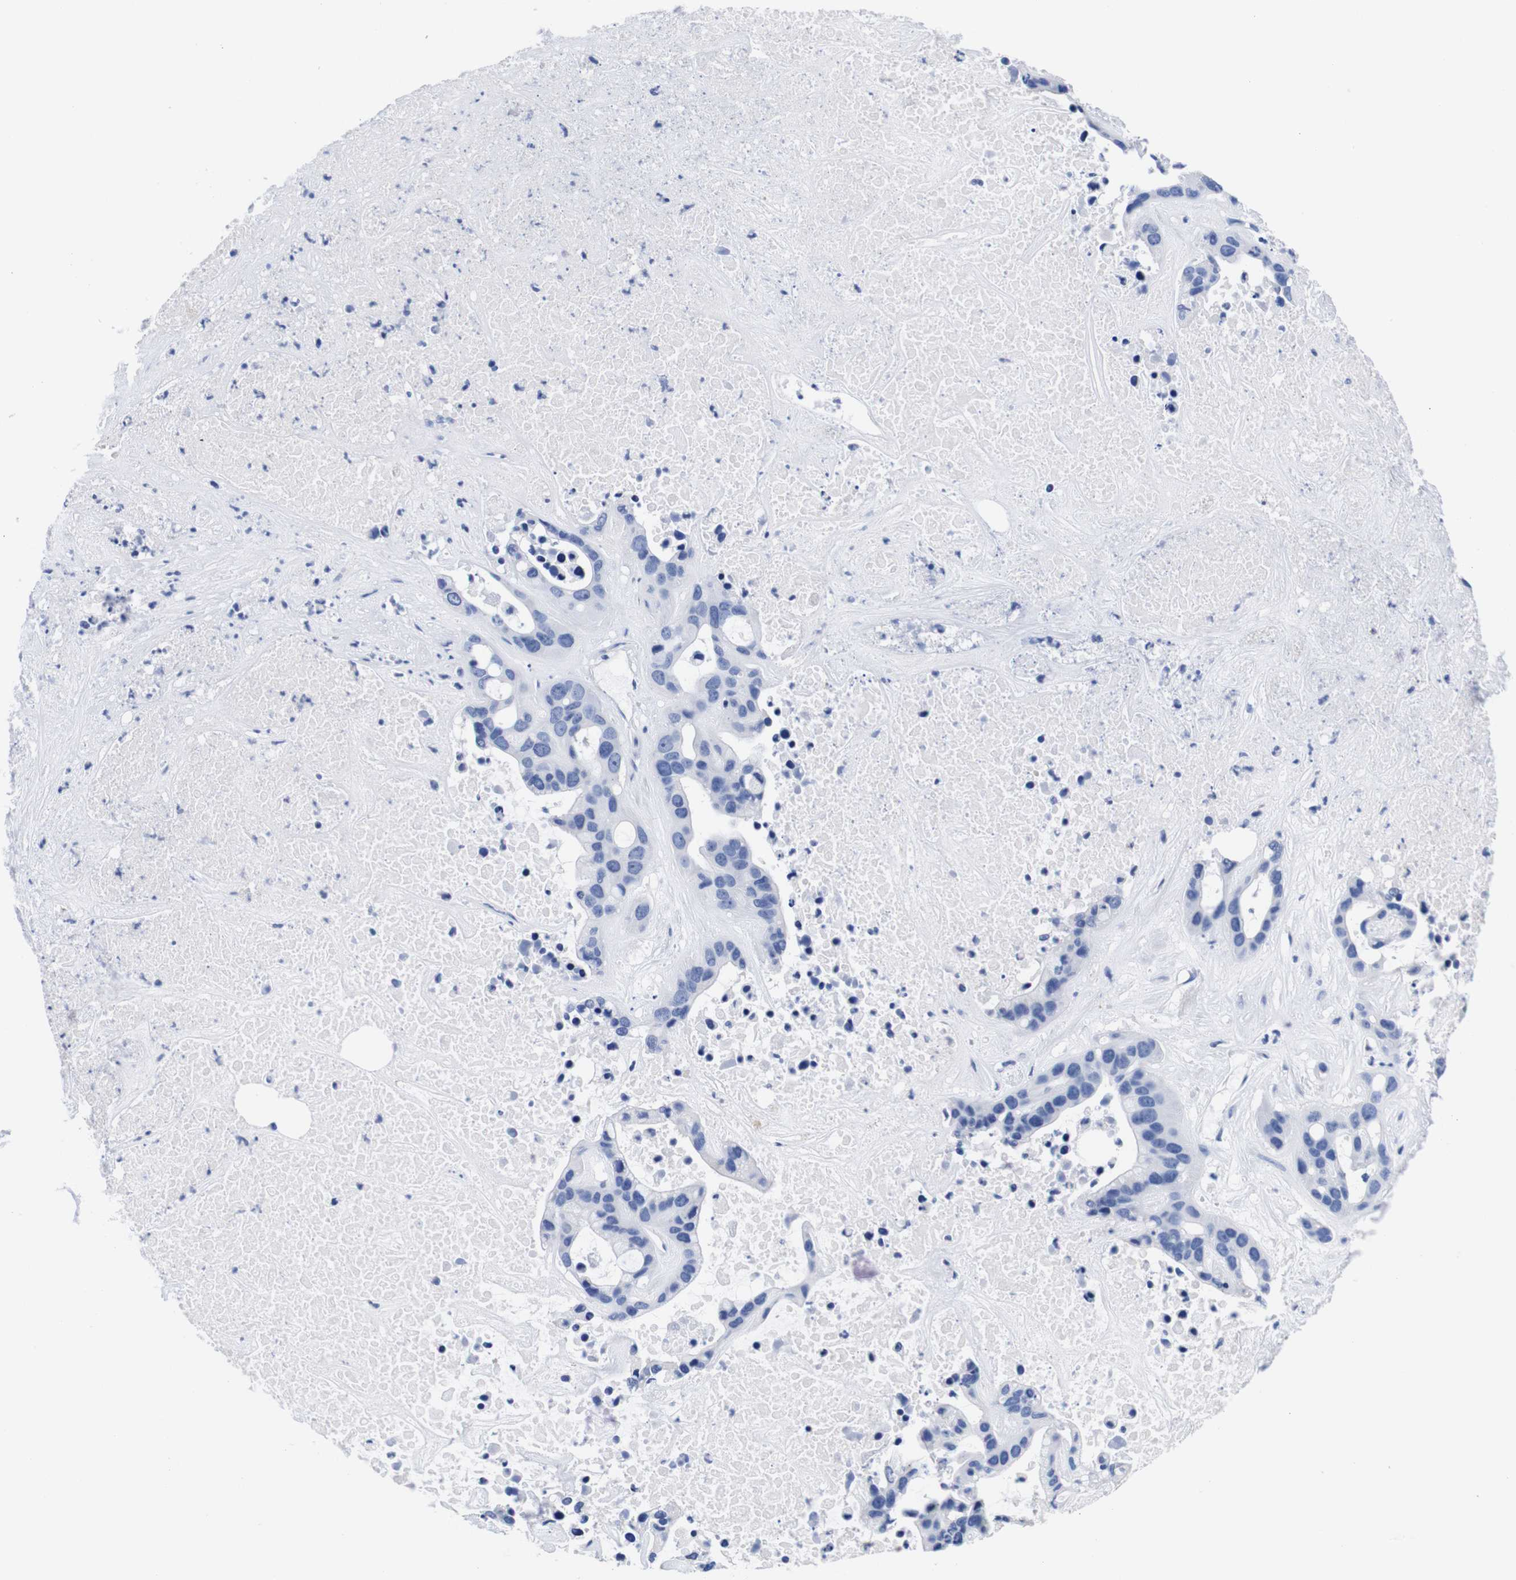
{"staining": {"intensity": "negative", "quantity": "none", "location": "none"}, "tissue": "liver cancer", "cell_type": "Tumor cells", "image_type": "cancer", "snomed": [{"axis": "morphology", "description": "Cholangiocarcinoma"}, {"axis": "topography", "description": "Liver"}], "caption": "Immunohistochemistry micrograph of neoplastic tissue: human liver cancer stained with DAB (3,3'-diaminobenzidine) reveals no significant protein expression in tumor cells.", "gene": "HLA-DMB", "patient": {"sex": "female", "age": 65}}